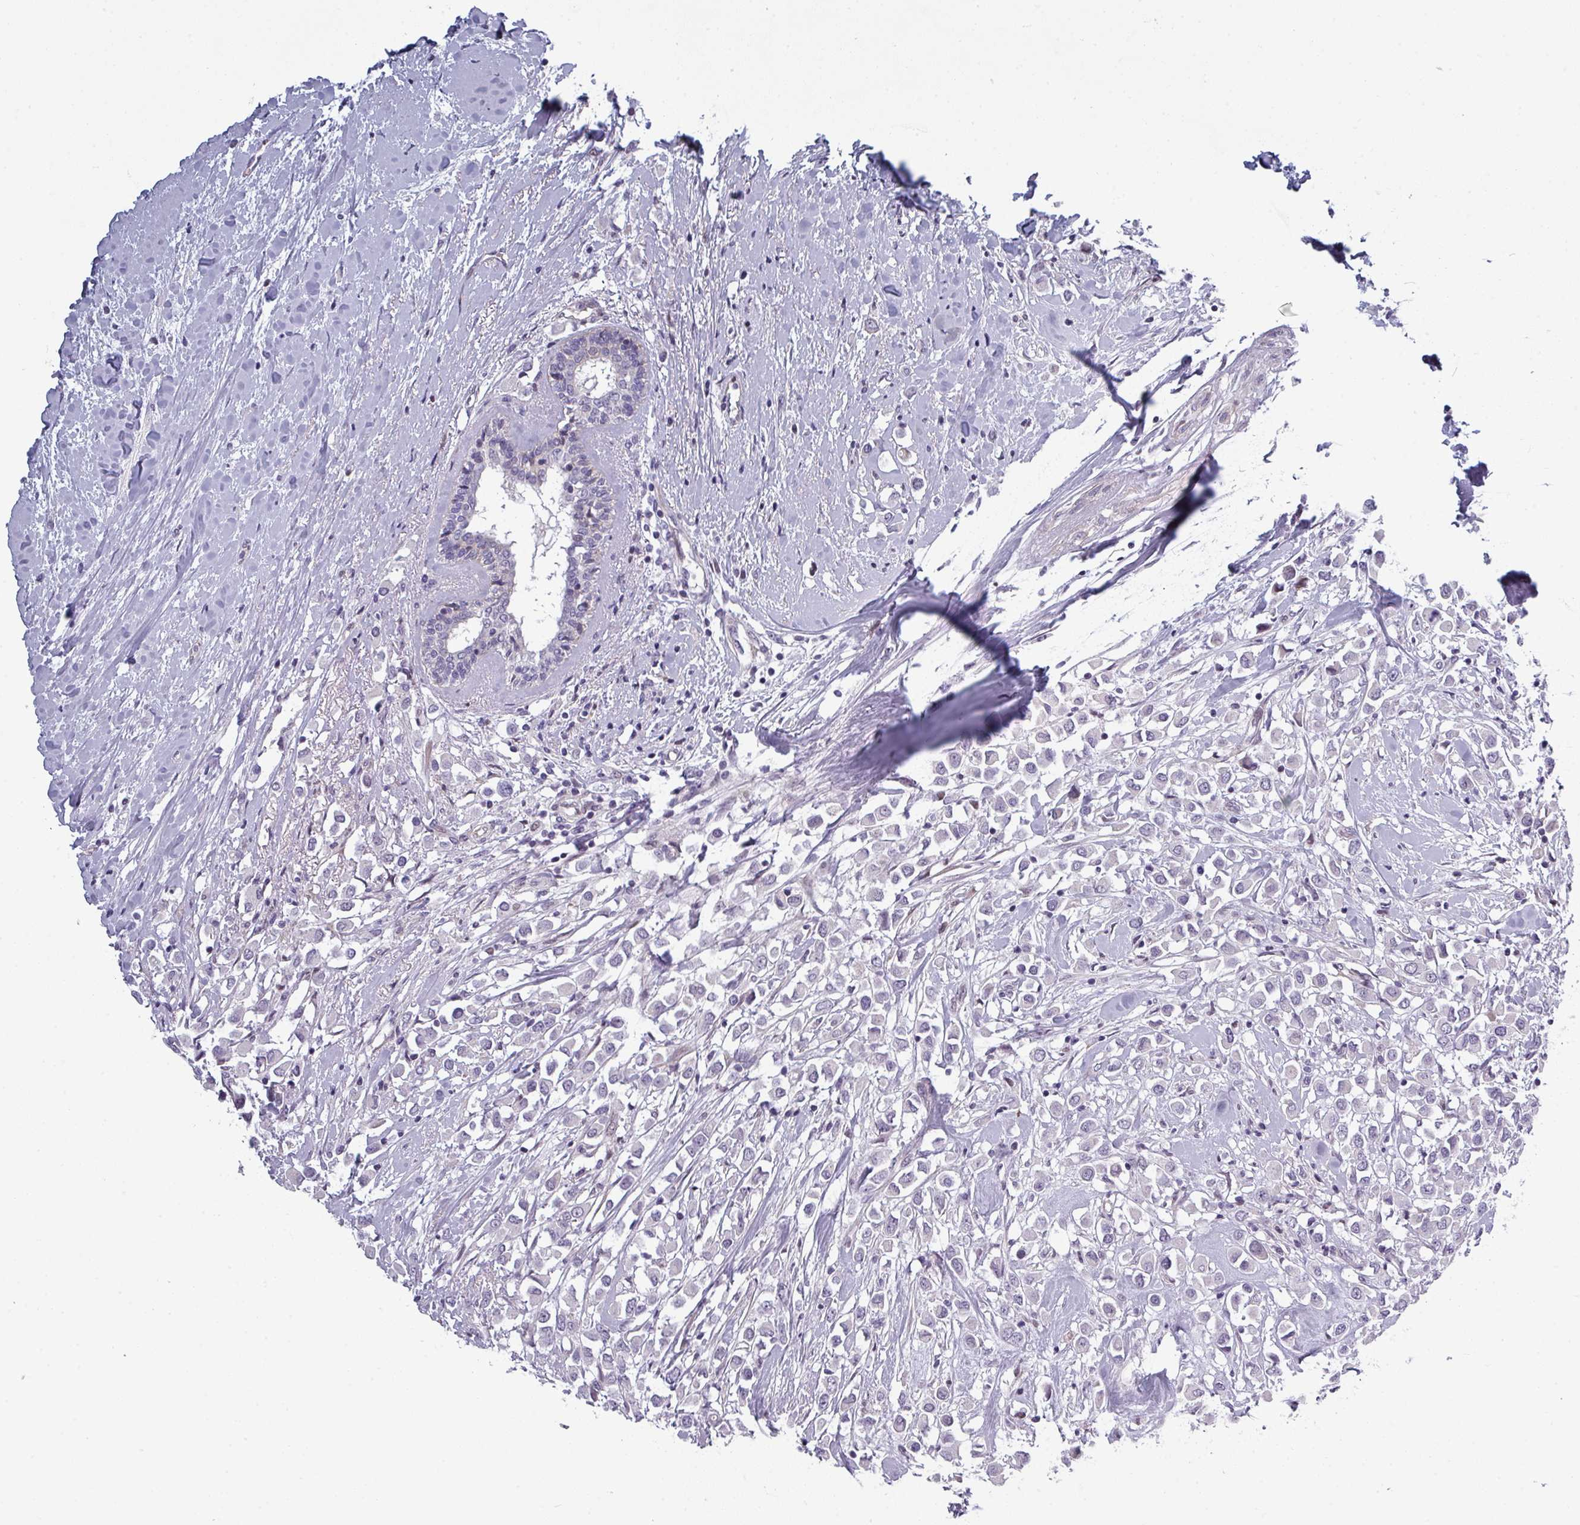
{"staining": {"intensity": "negative", "quantity": "none", "location": "none"}, "tissue": "breast cancer", "cell_type": "Tumor cells", "image_type": "cancer", "snomed": [{"axis": "morphology", "description": "Duct carcinoma"}, {"axis": "topography", "description": "Breast"}], "caption": "Tumor cells are negative for protein expression in human breast cancer (infiltrating ductal carcinoma).", "gene": "PRAMEF12", "patient": {"sex": "female", "age": 87}}